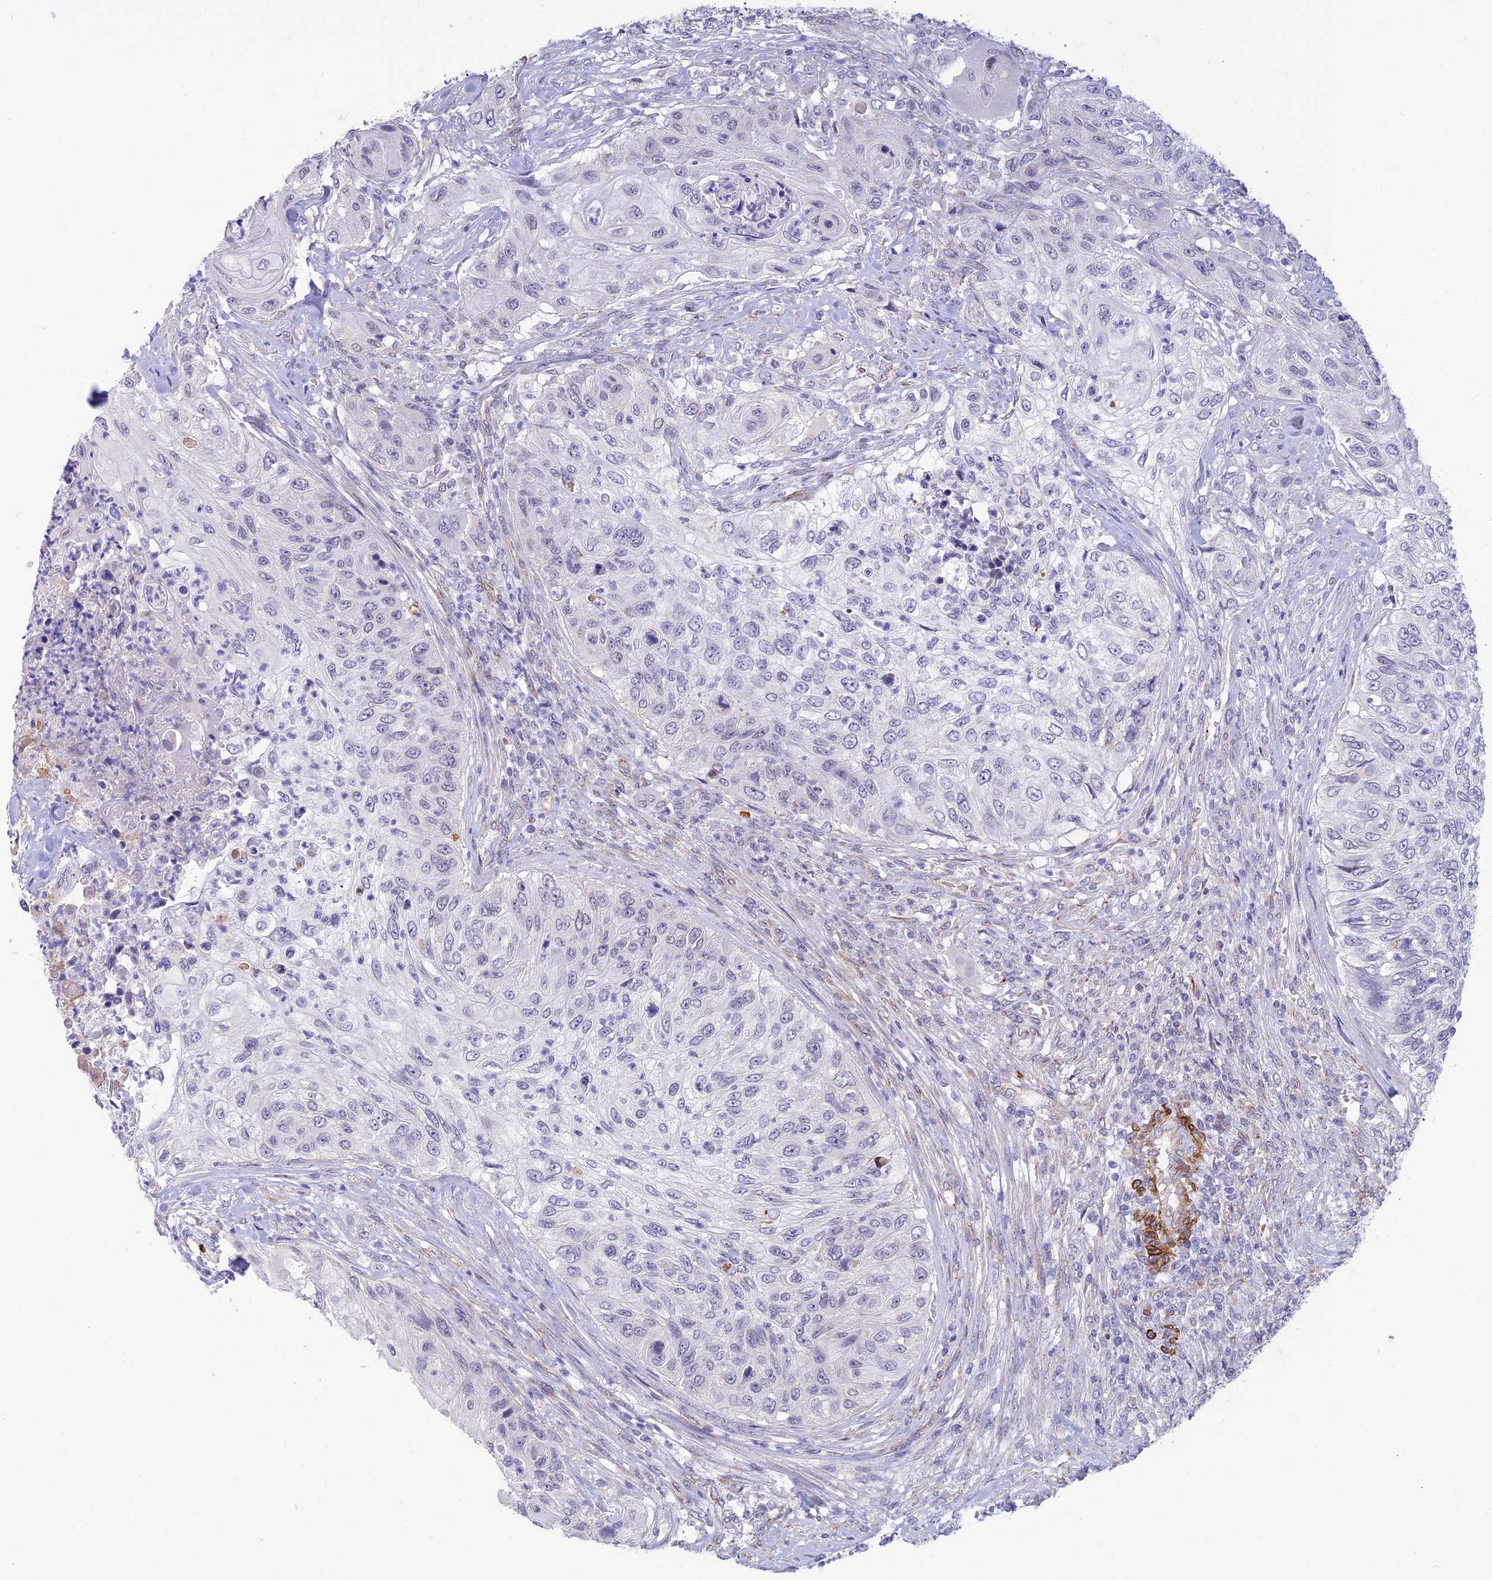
{"staining": {"intensity": "negative", "quantity": "none", "location": "none"}, "tissue": "urothelial cancer", "cell_type": "Tumor cells", "image_type": "cancer", "snomed": [{"axis": "morphology", "description": "Urothelial carcinoma, High grade"}, {"axis": "topography", "description": "Urinary bladder"}], "caption": "This histopathology image is of urothelial cancer stained with immunohistochemistry (IHC) to label a protein in brown with the nuclei are counter-stained blue. There is no expression in tumor cells.", "gene": "ALDH1L2", "patient": {"sex": "female", "age": 60}}